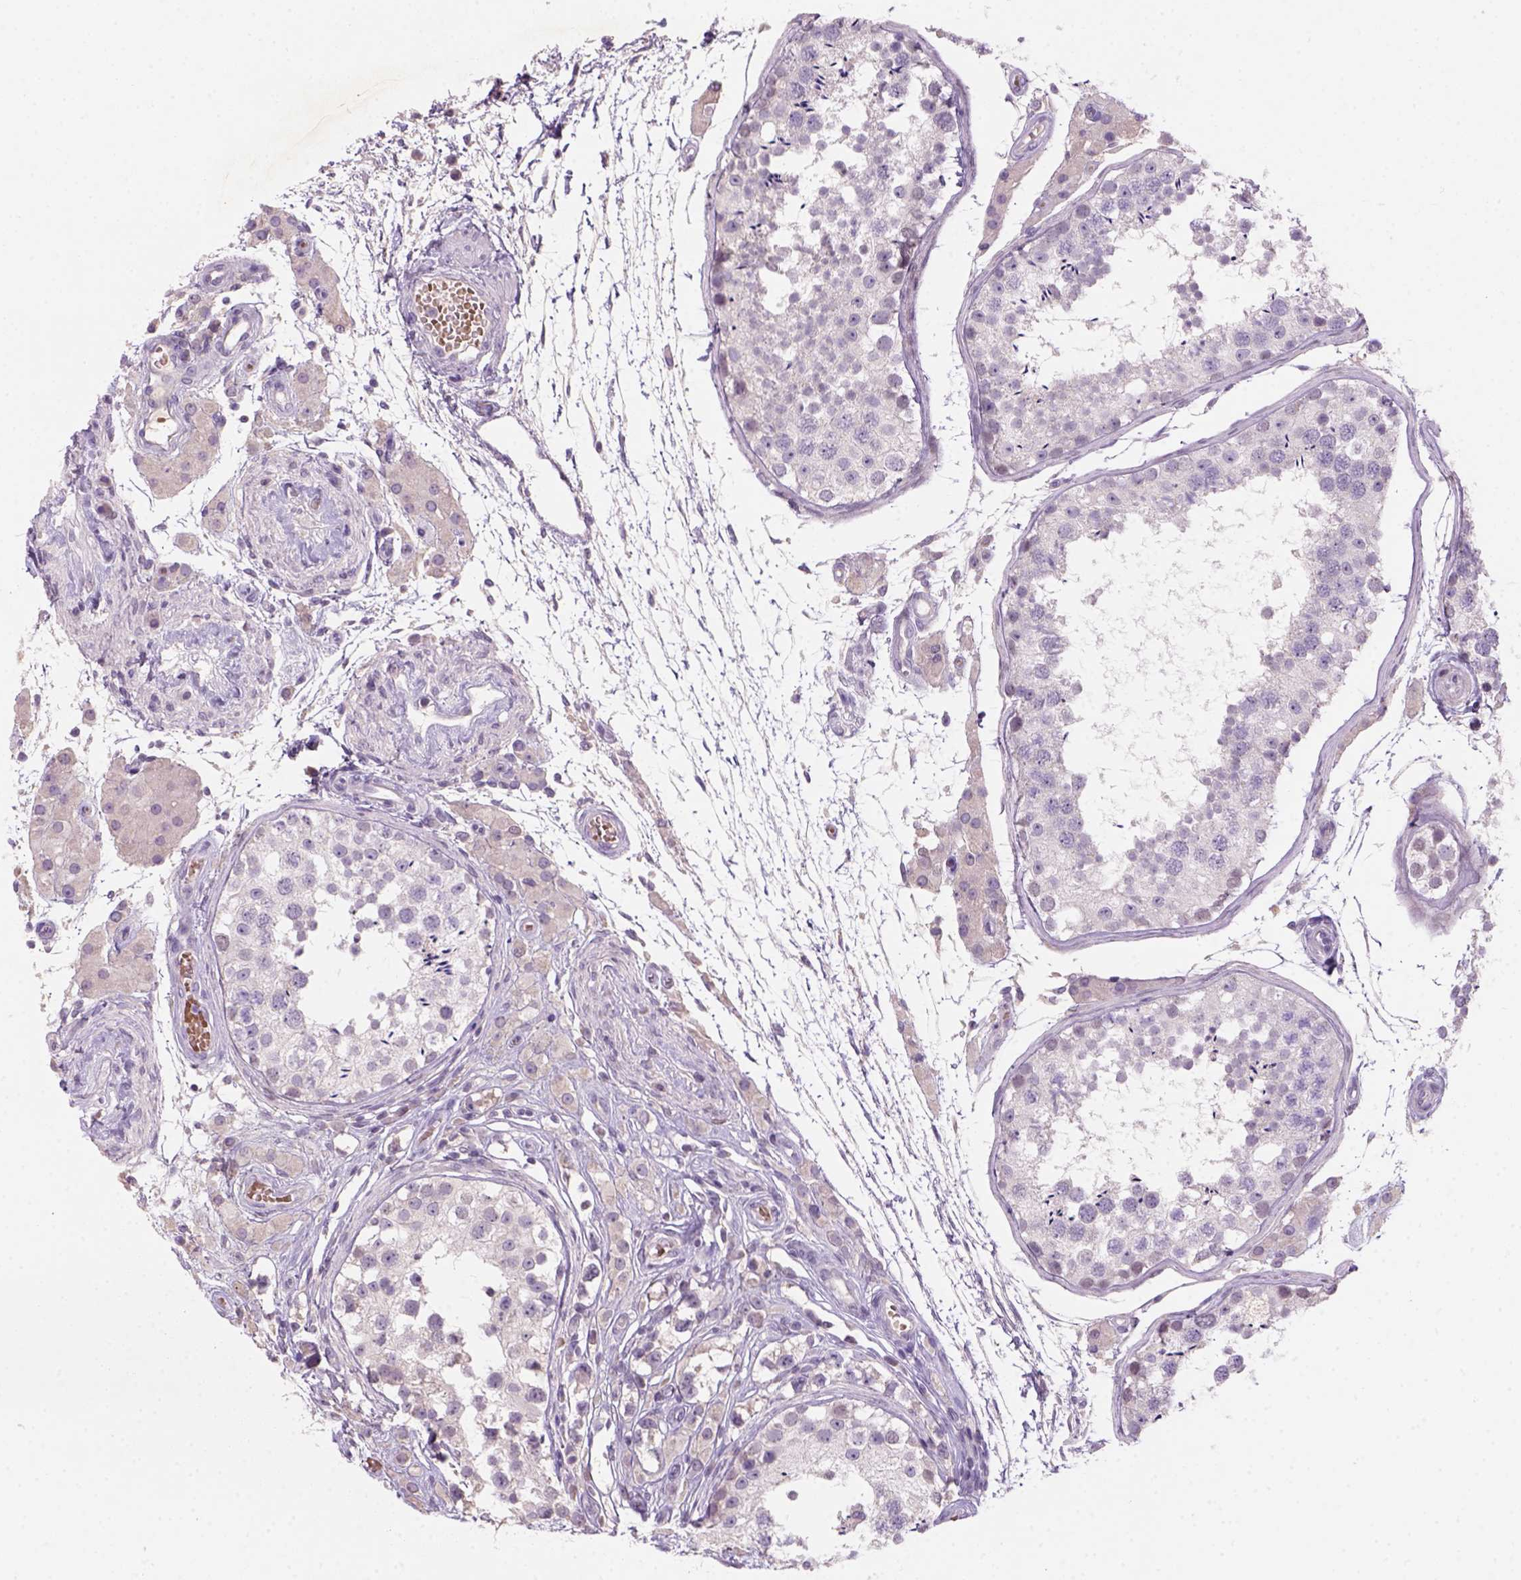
{"staining": {"intensity": "weak", "quantity": "<25%", "location": "nuclear"}, "tissue": "testis", "cell_type": "Cells in seminiferous ducts", "image_type": "normal", "snomed": [{"axis": "morphology", "description": "Normal tissue, NOS"}, {"axis": "morphology", "description": "Seminoma, NOS"}, {"axis": "topography", "description": "Testis"}], "caption": "Cells in seminiferous ducts show no significant staining in benign testis.", "gene": "ZMAT4", "patient": {"sex": "male", "age": 29}}